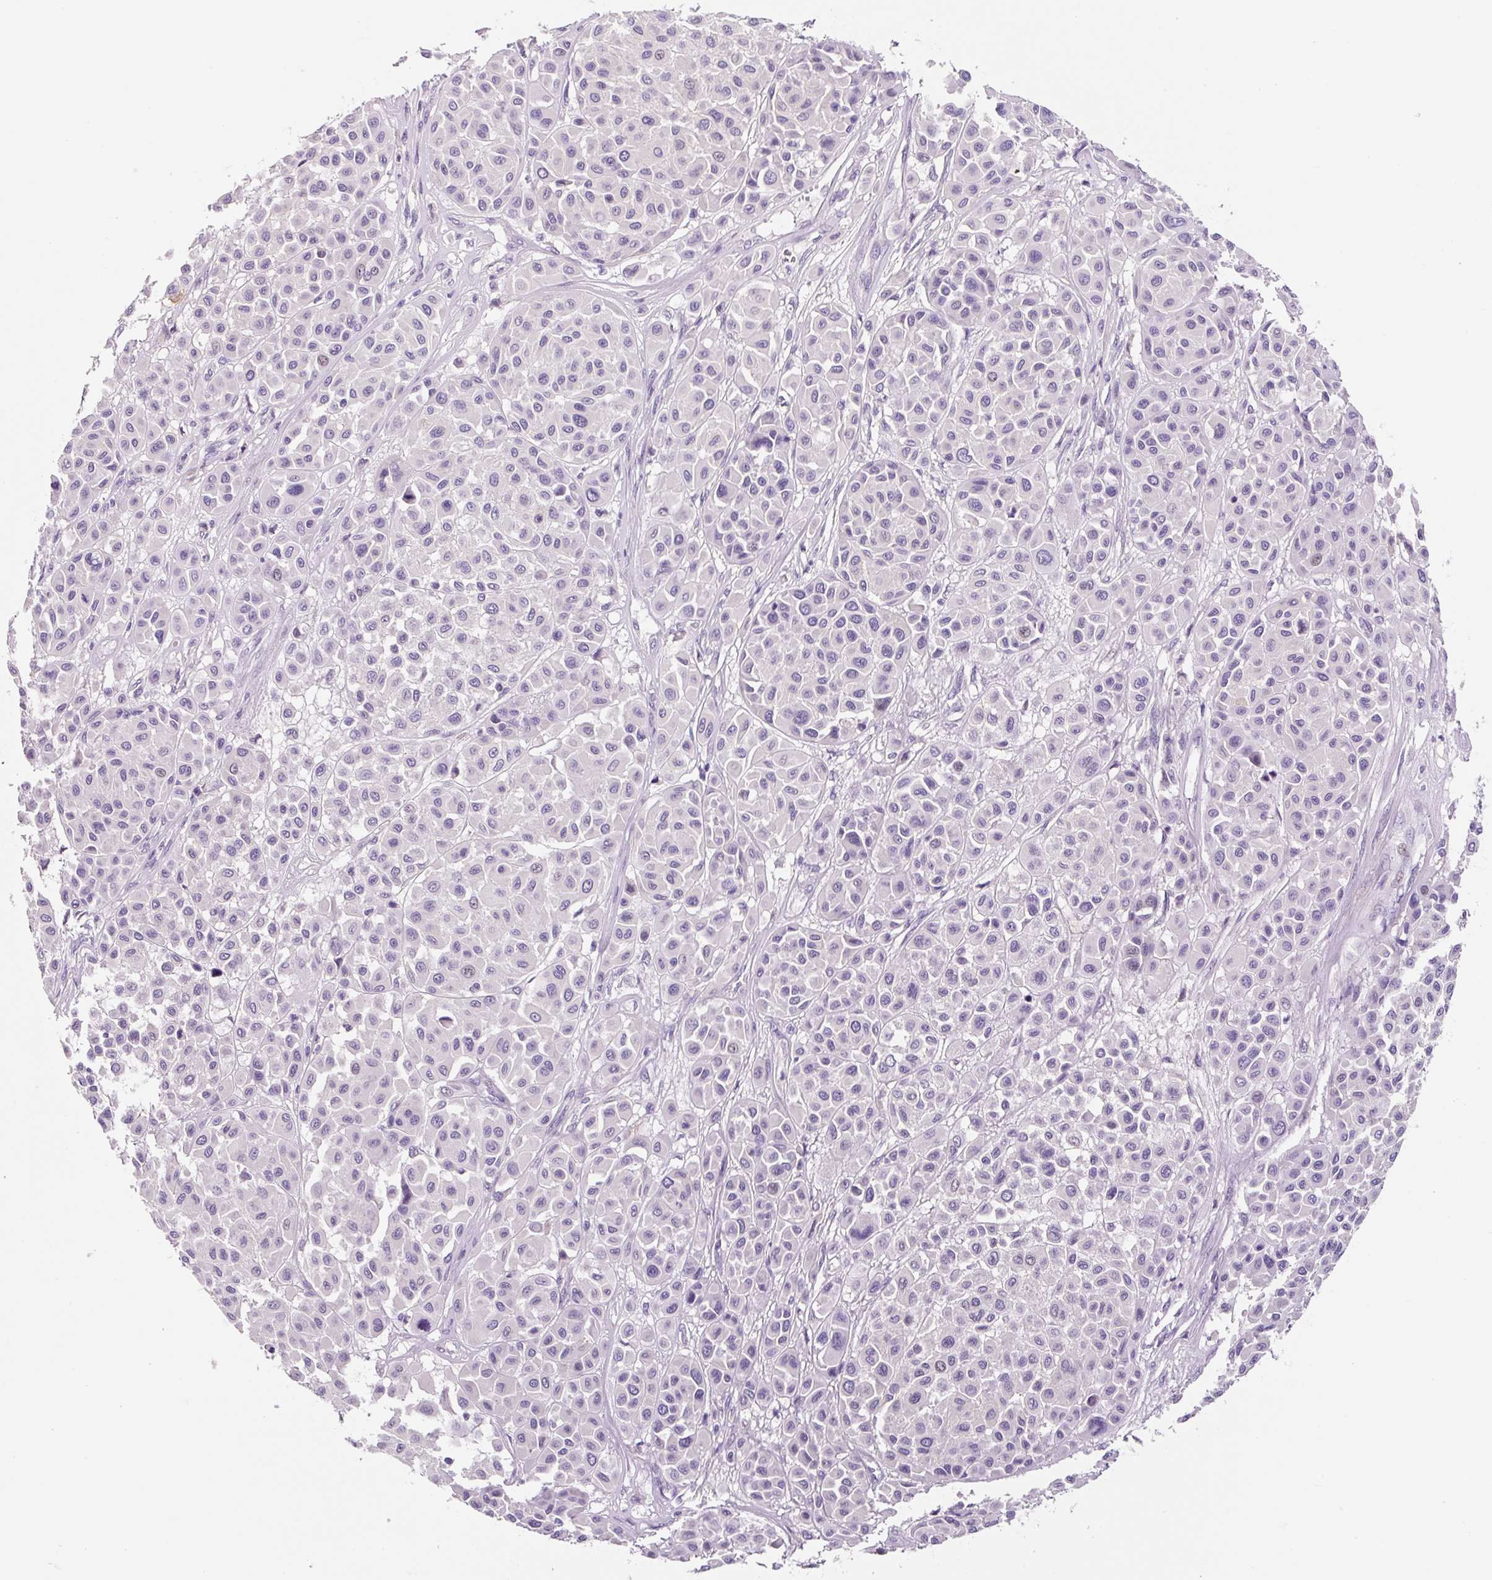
{"staining": {"intensity": "negative", "quantity": "none", "location": "none"}, "tissue": "melanoma", "cell_type": "Tumor cells", "image_type": "cancer", "snomed": [{"axis": "morphology", "description": "Malignant melanoma, Metastatic site"}, {"axis": "topography", "description": "Soft tissue"}], "caption": "Tumor cells are negative for protein expression in human melanoma. (Immunohistochemistry (ihc), brightfield microscopy, high magnification).", "gene": "SYP", "patient": {"sex": "male", "age": 41}}